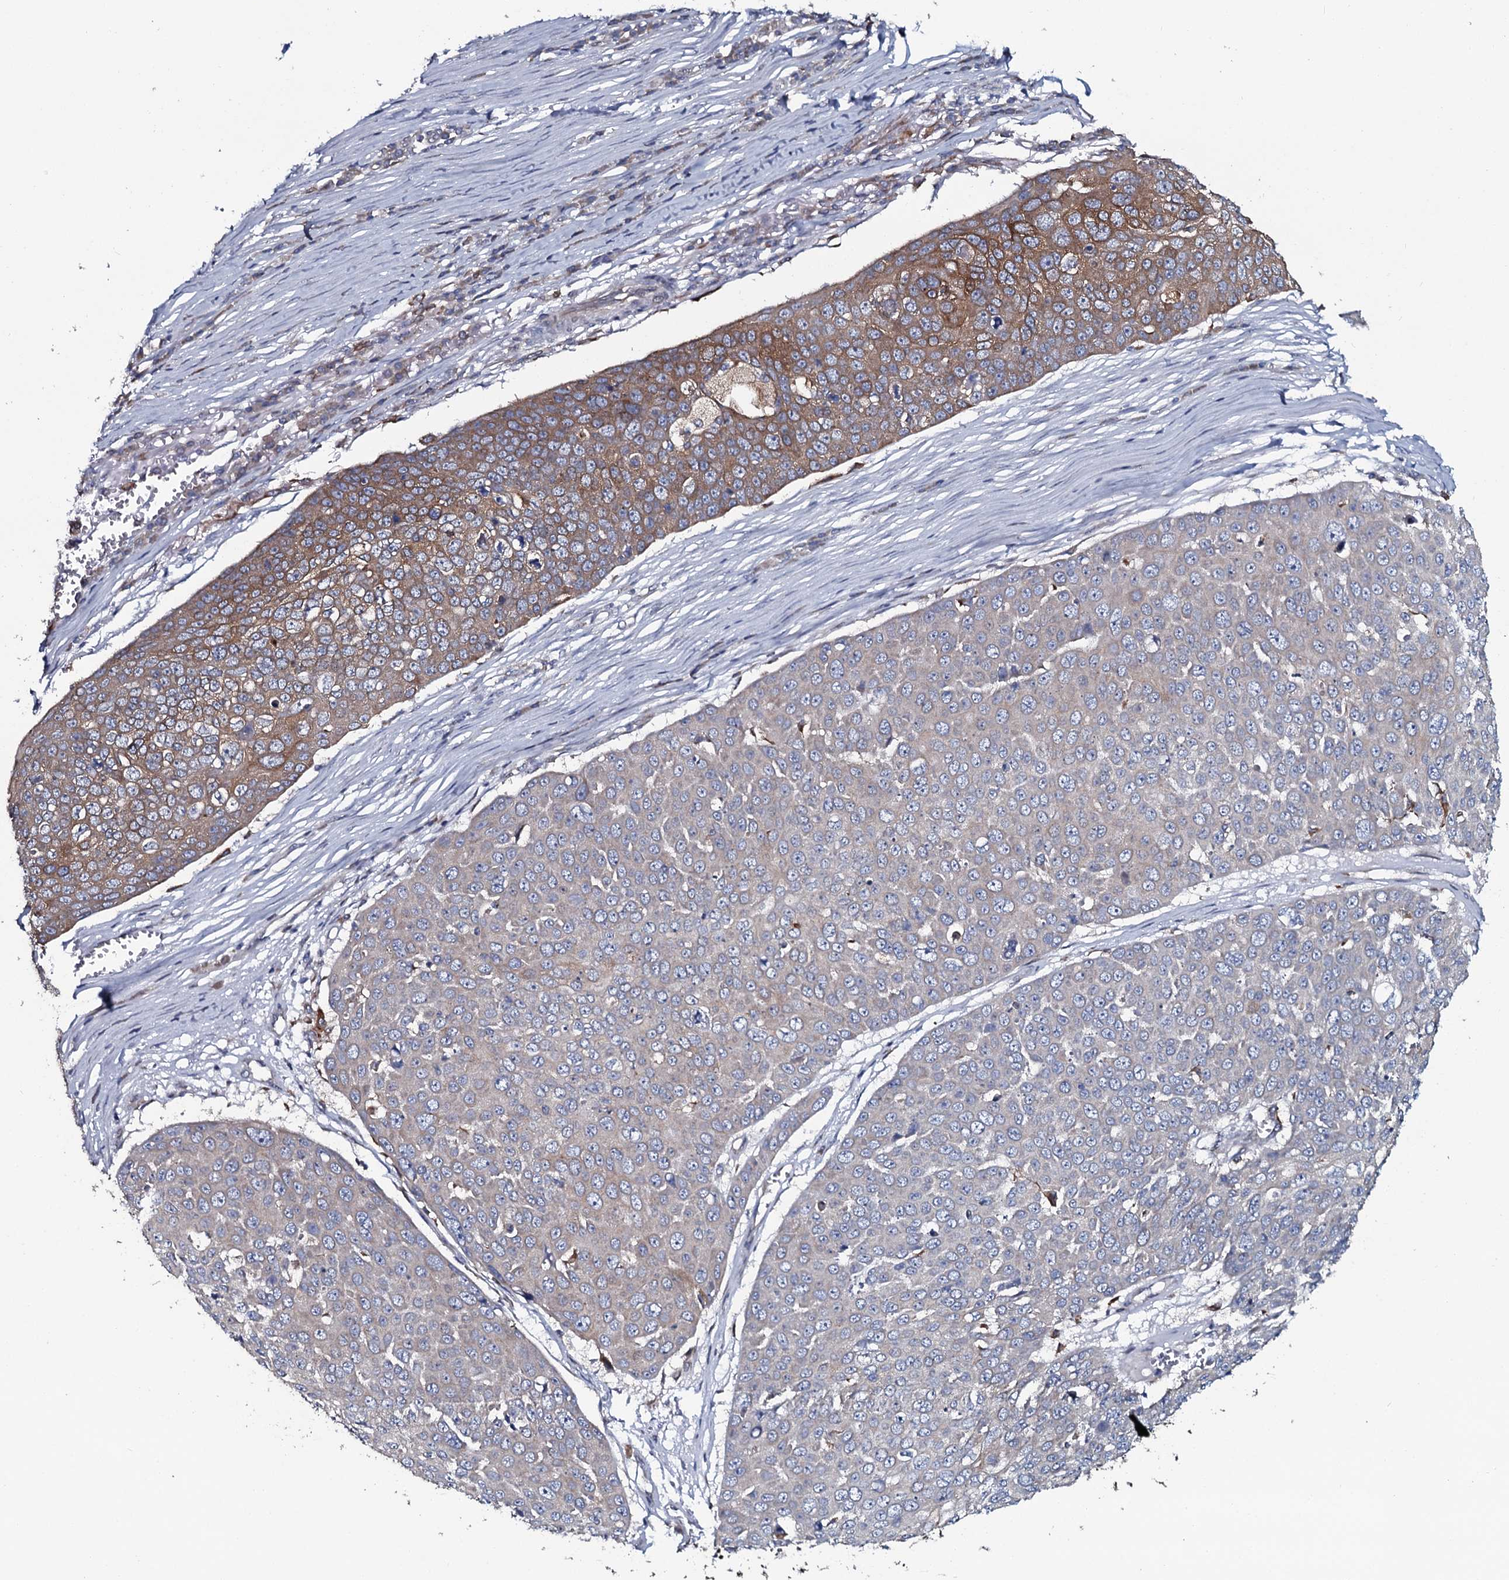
{"staining": {"intensity": "moderate", "quantity": "<25%", "location": "cytoplasmic/membranous"}, "tissue": "skin cancer", "cell_type": "Tumor cells", "image_type": "cancer", "snomed": [{"axis": "morphology", "description": "Squamous cell carcinoma, NOS"}, {"axis": "topography", "description": "Skin"}], "caption": "Moderate cytoplasmic/membranous protein staining is present in about <25% of tumor cells in skin squamous cell carcinoma.", "gene": "TMEM151A", "patient": {"sex": "male", "age": 71}}